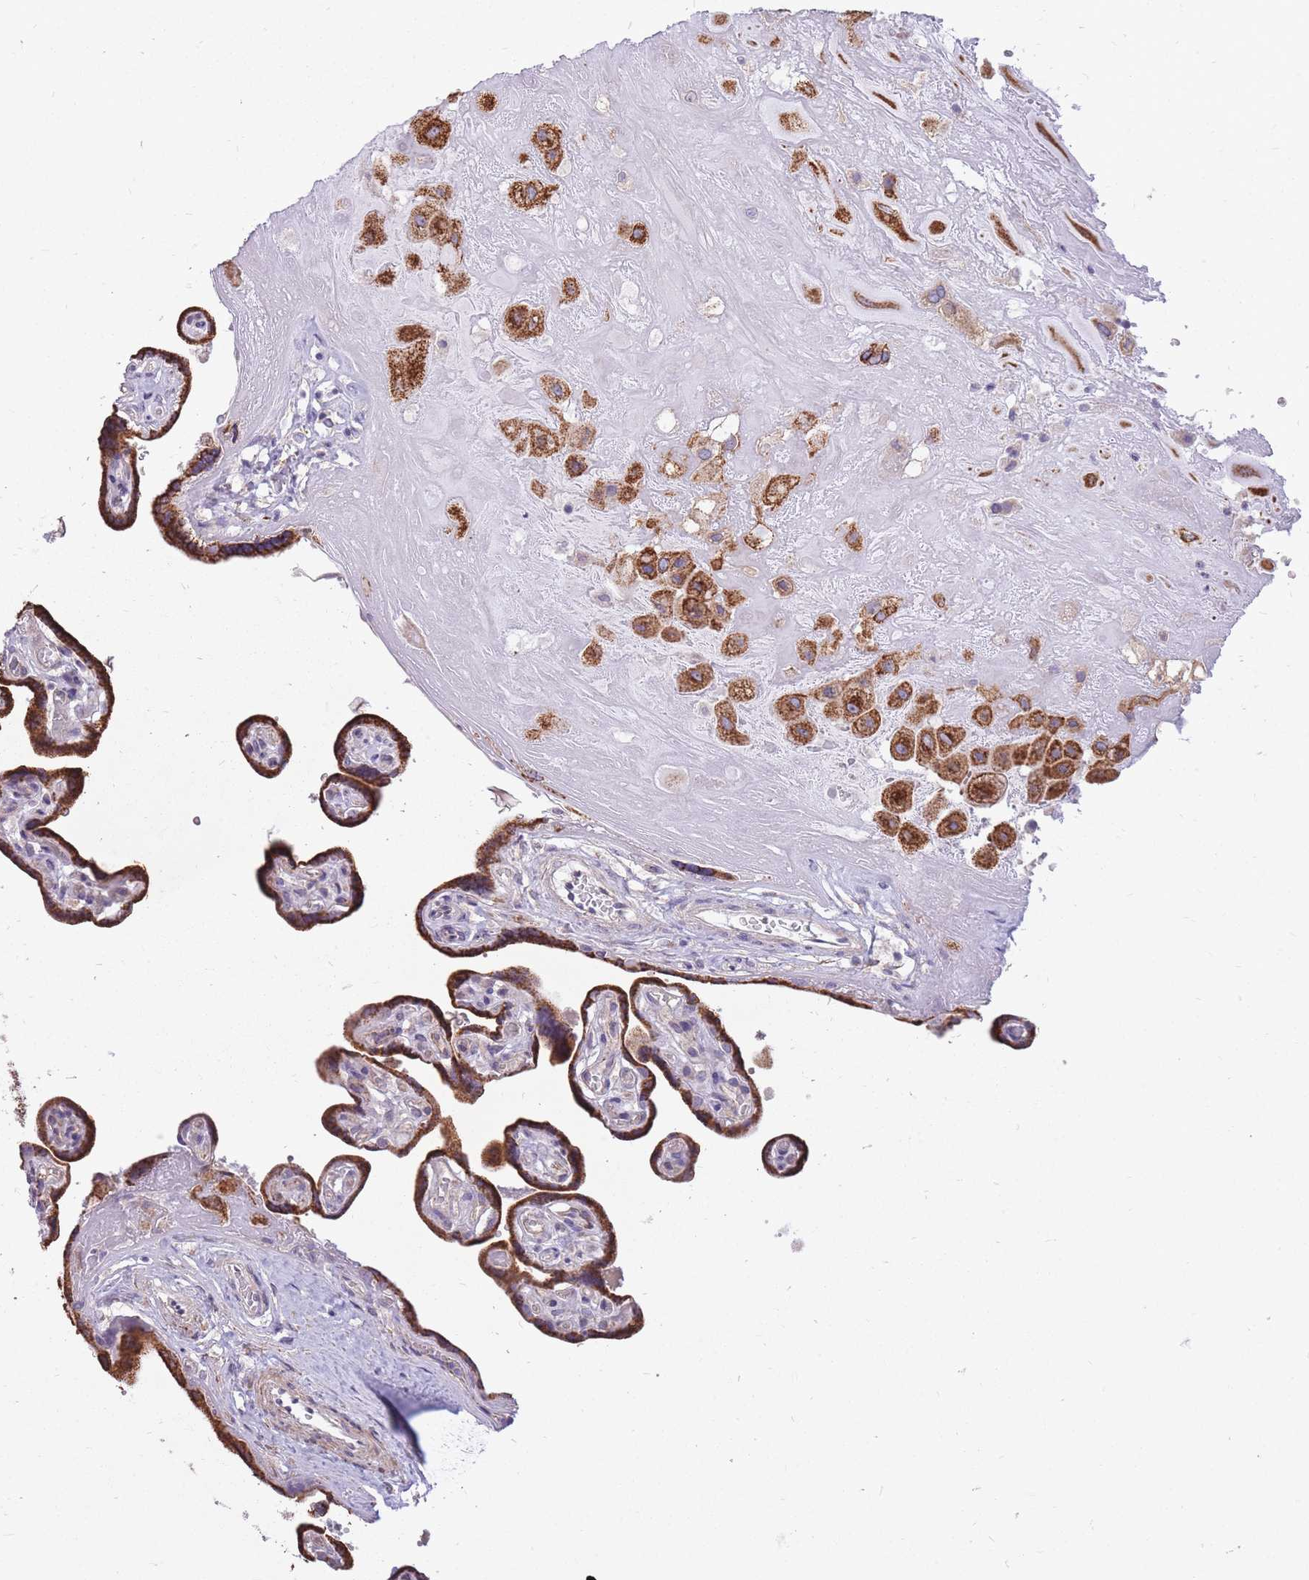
{"staining": {"intensity": "strong", "quantity": ">75%", "location": "cytoplasmic/membranous"}, "tissue": "placenta", "cell_type": "Decidual cells", "image_type": "normal", "snomed": [{"axis": "morphology", "description": "Normal tissue, NOS"}, {"axis": "topography", "description": "Placenta"}], "caption": "High-magnification brightfield microscopy of normal placenta stained with DAB (3,3'-diaminobenzidine) (brown) and counterstained with hematoxylin (blue). decidual cells exhibit strong cytoplasmic/membranous staining is present in about>75% of cells. Immunohistochemistry stains the protein in brown and the nuclei are stained blue.", "gene": "RNF170", "patient": {"sex": "female", "age": 32}}